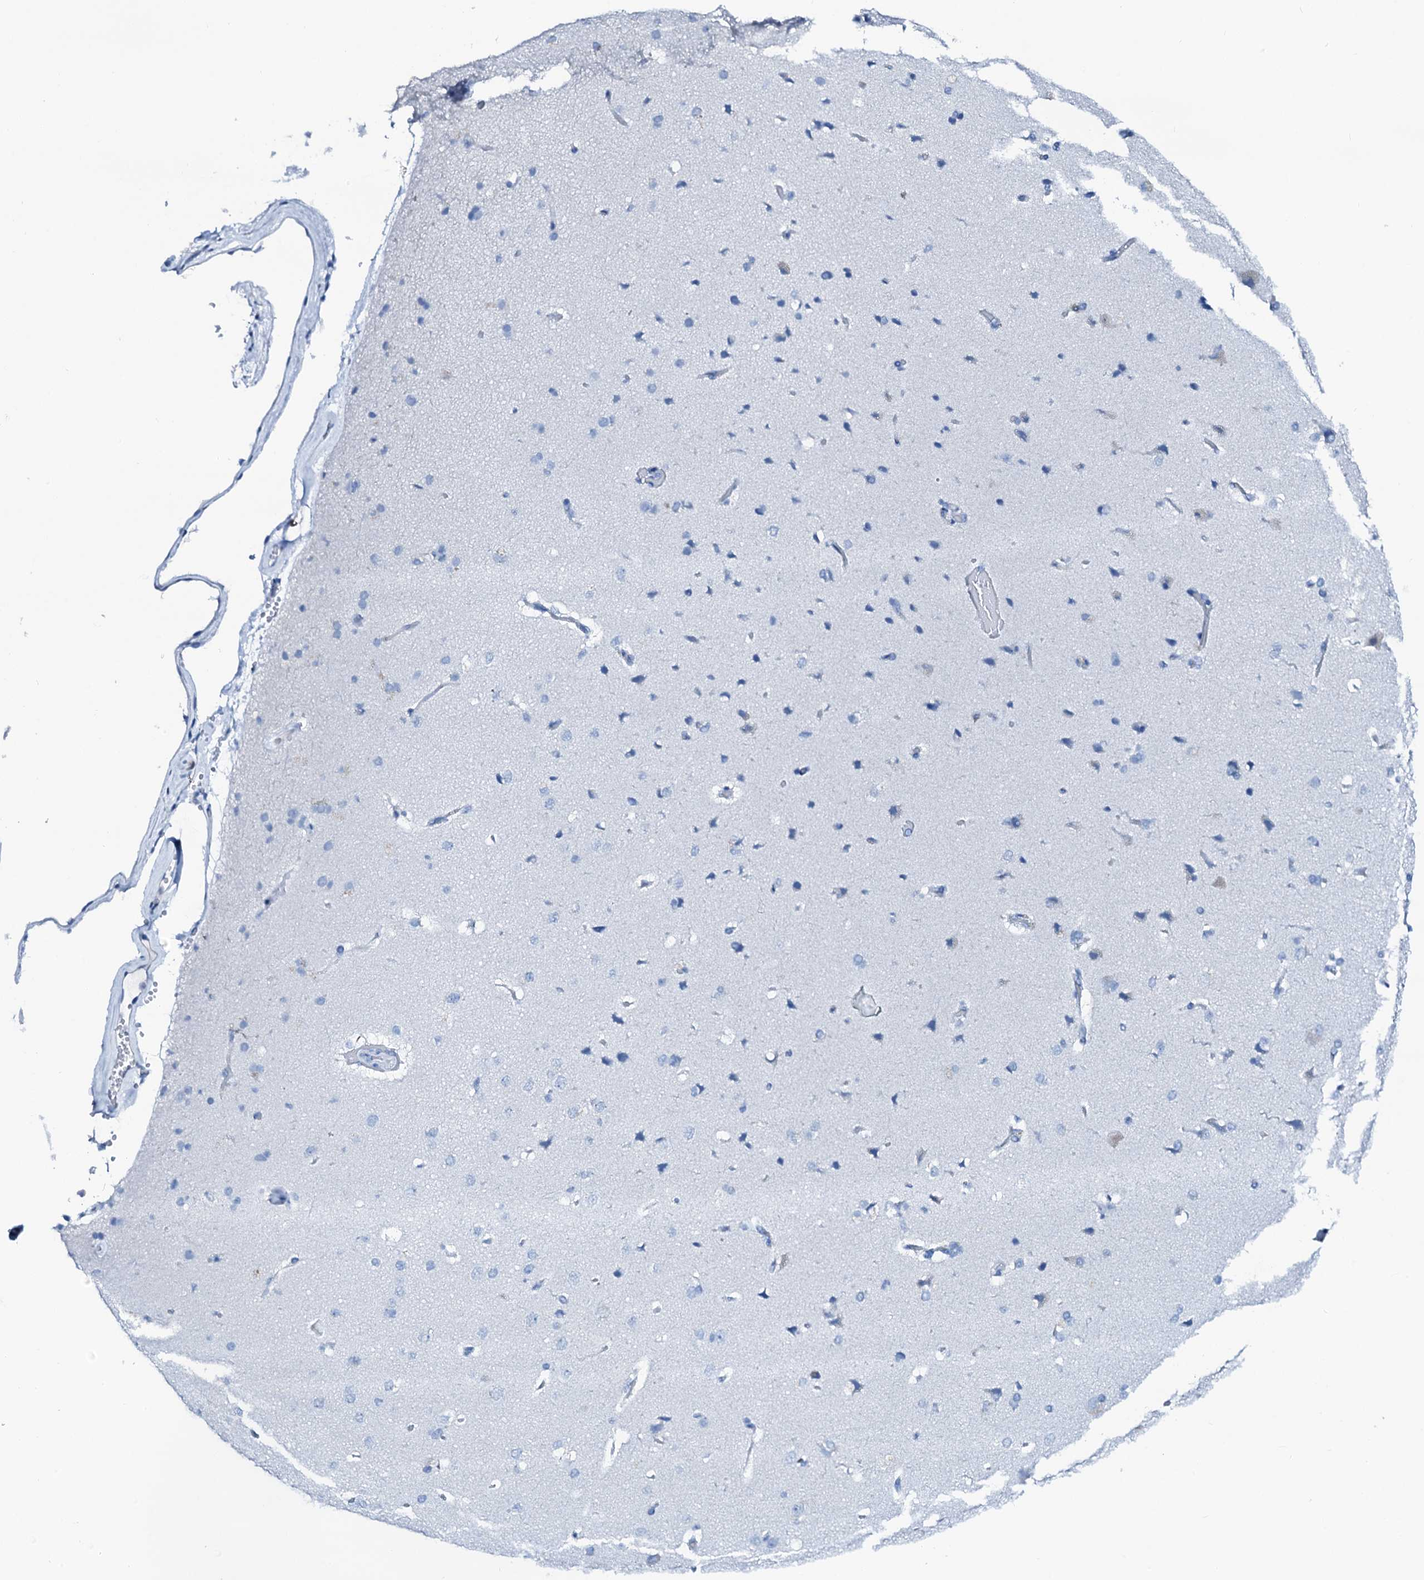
{"staining": {"intensity": "negative", "quantity": "none", "location": "none"}, "tissue": "cerebral cortex", "cell_type": "Endothelial cells", "image_type": "normal", "snomed": [{"axis": "morphology", "description": "Normal tissue, NOS"}, {"axis": "topography", "description": "Cerebral cortex"}], "caption": "Immunohistochemical staining of normal cerebral cortex displays no significant expression in endothelial cells. (DAB immunohistochemistry (IHC), high magnification).", "gene": "PTH", "patient": {"sex": "male", "age": 62}}